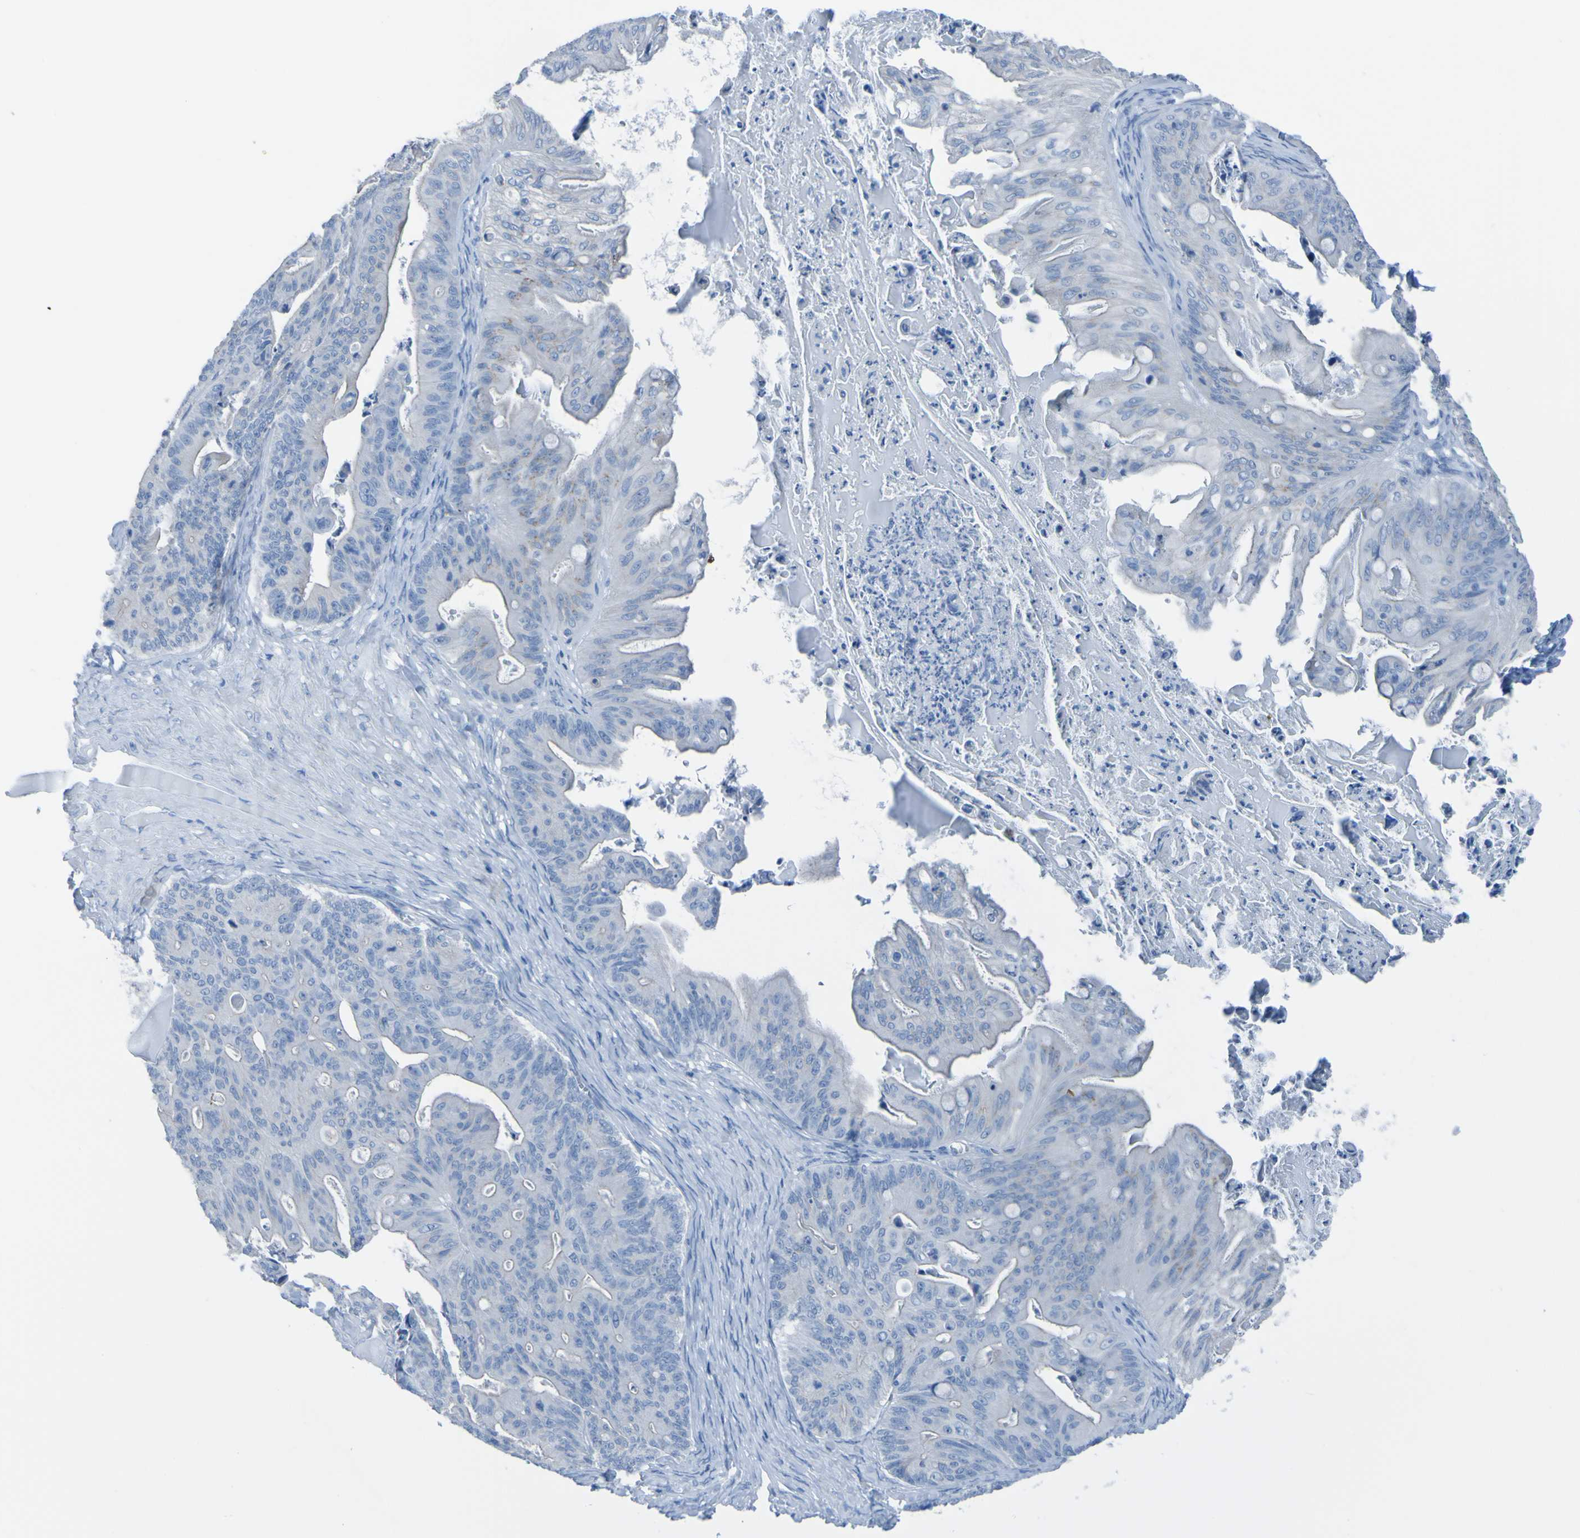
{"staining": {"intensity": "negative", "quantity": "none", "location": "none"}, "tissue": "ovarian cancer", "cell_type": "Tumor cells", "image_type": "cancer", "snomed": [{"axis": "morphology", "description": "Cystadenocarcinoma, mucinous, NOS"}, {"axis": "topography", "description": "Ovary"}], "caption": "An immunohistochemistry histopathology image of mucinous cystadenocarcinoma (ovarian) is shown. There is no staining in tumor cells of mucinous cystadenocarcinoma (ovarian).", "gene": "ACMSD", "patient": {"sex": "female", "age": 37}}